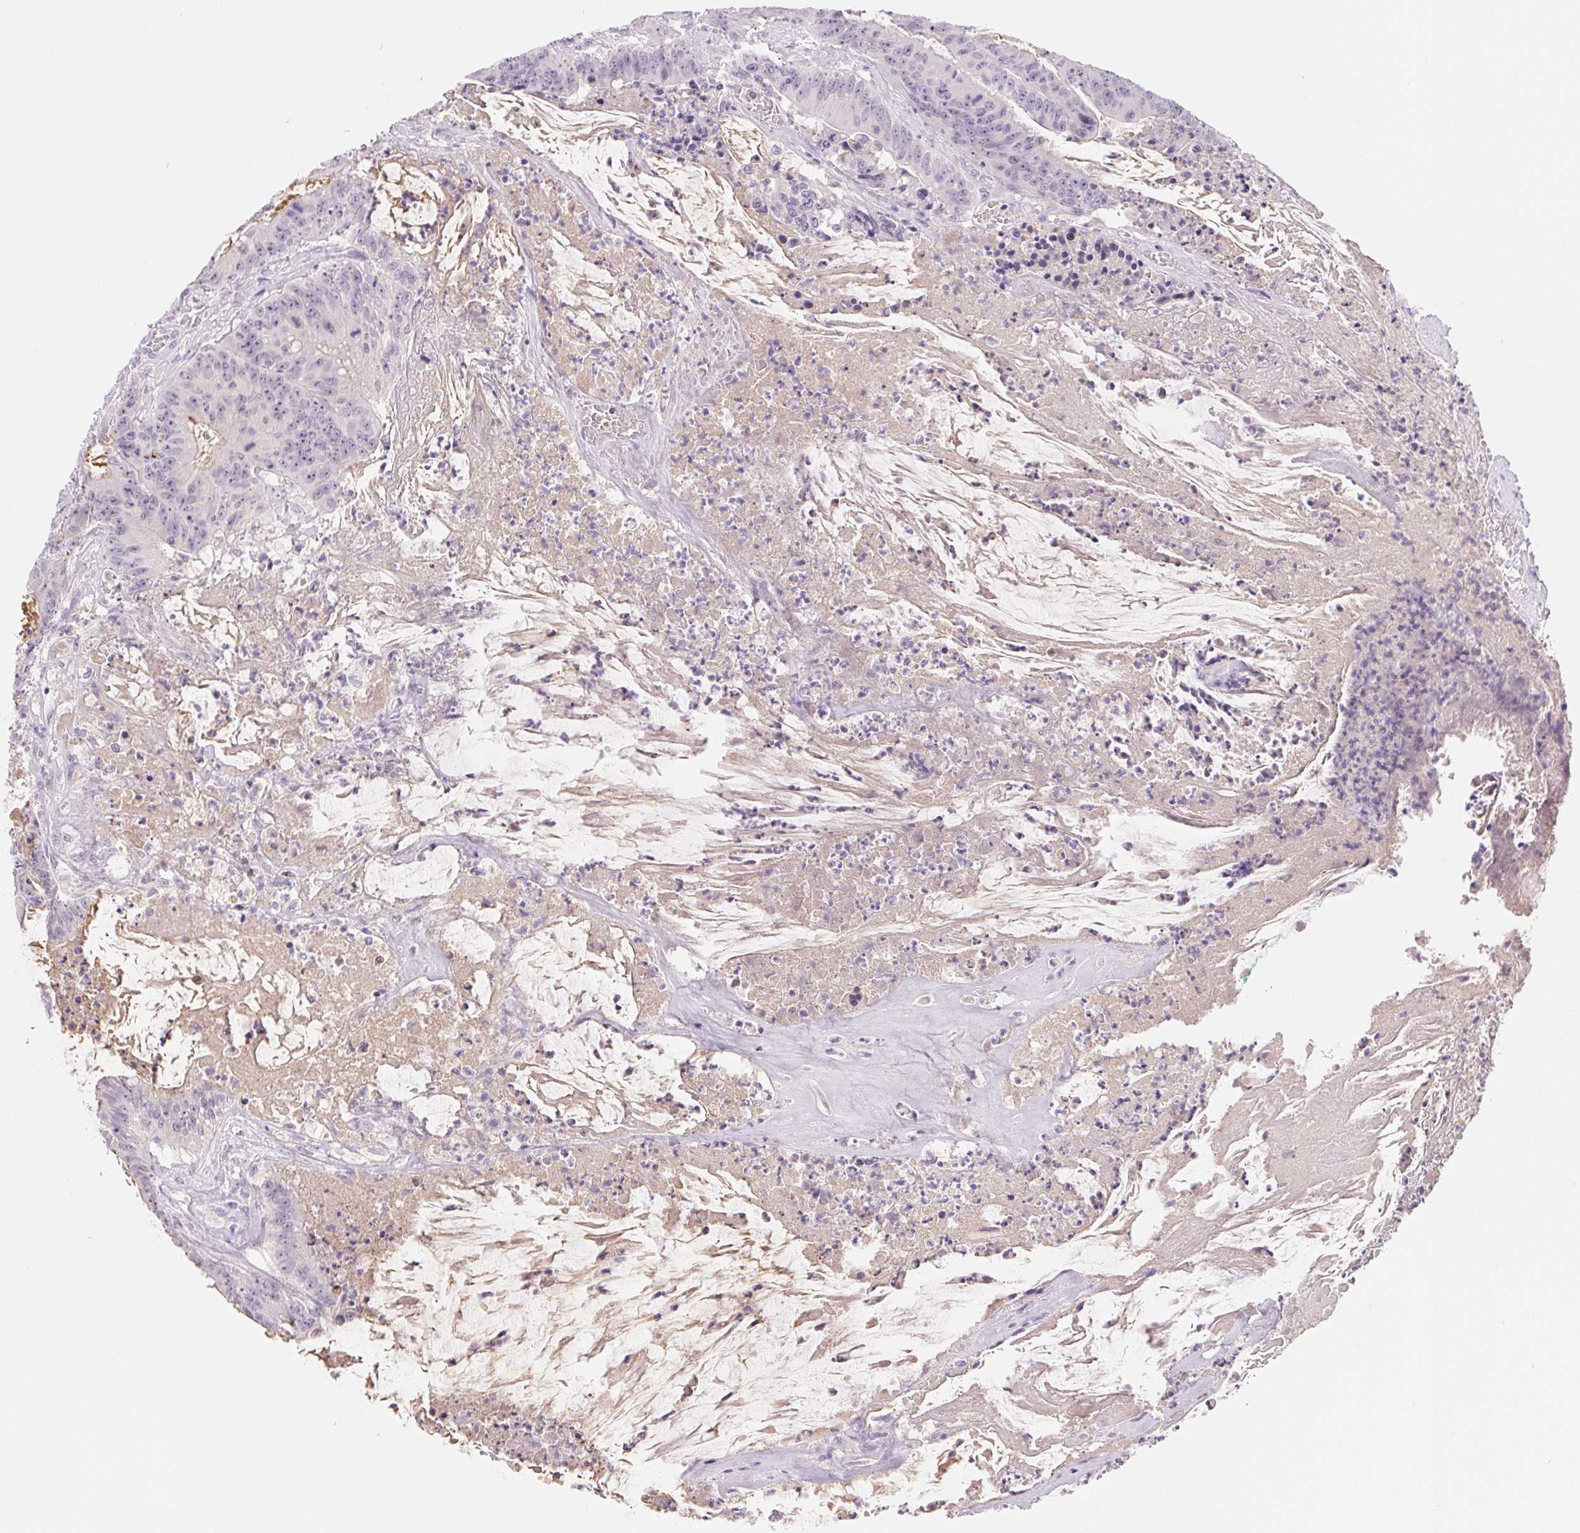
{"staining": {"intensity": "negative", "quantity": "none", "location": "none"}, "tissue": "colorectal cancer", "cell_type": "Tumor cells", "image_type": "cancer", "snomed": [{"axis": "morphology", "description": "Adenocarcinoma, NOS"}, {"axis": "topography", "description": "Colon"}], "caption": "High power microscopy photomicrograph of an immunohistochemistry (IHC) image of colorectal cancer, revealing no significant staining in tumor cells. The staining was performed using DAB (3,3'-diaminobenzidine) to visualize the protein expression in brown, while the nuclei were stained in blue with hematoxylin (Magnification: 20x).", "gene": "IFIT1B", "patient": {"sex": "male", "age": 33}}